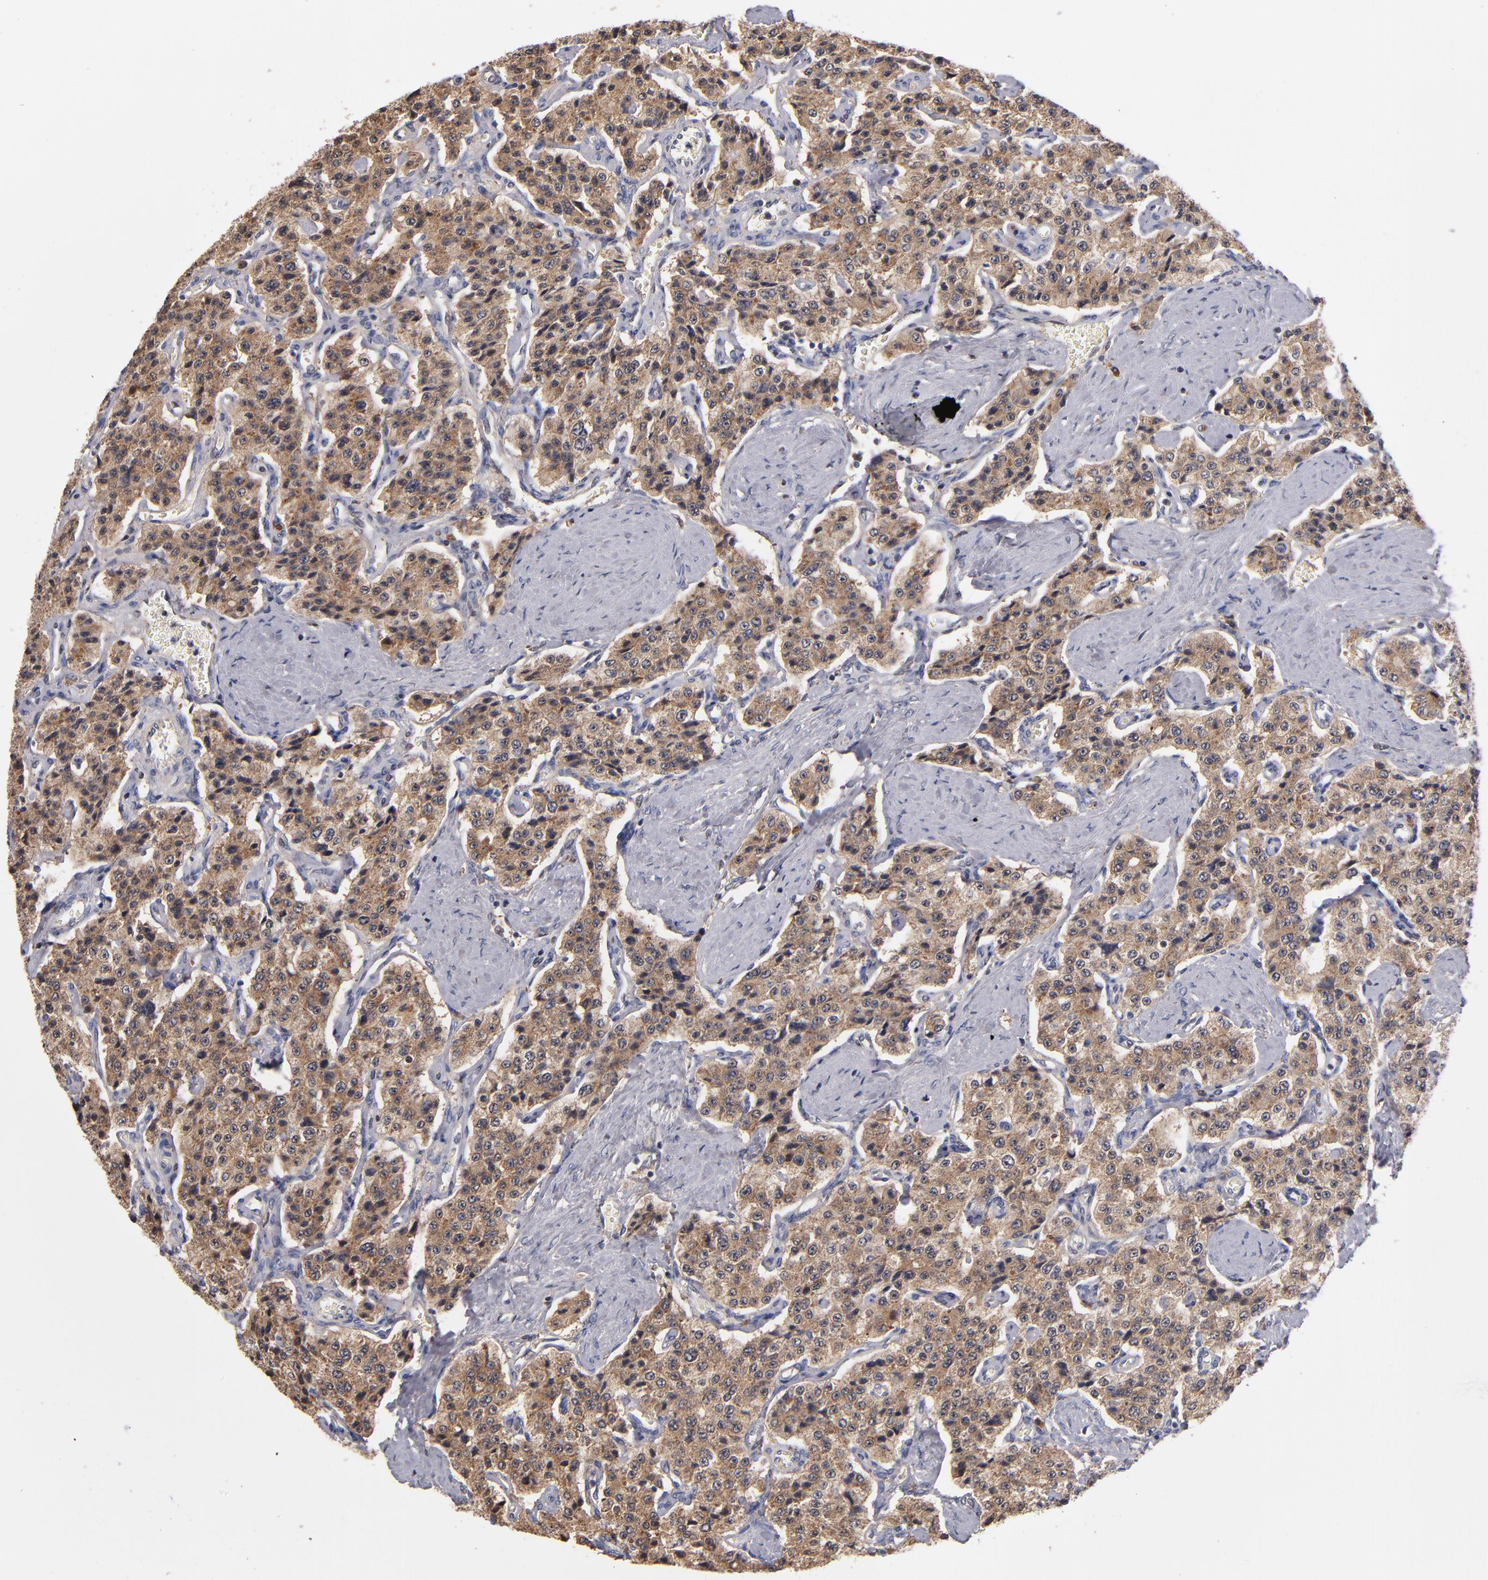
{"staining": {"intensity": "moderate", "quantity": ">75%", "location": "cytoplasmic/membranous"}, "tissue": "carcinoid", "cell_type": "Tumor cells", "image_type": "cancer", "snomed": [{"axis": "morphology", "description": "Carcinoid, malignant, NOS"}, {"axis": "topography", "description": "Small intestine"}], "caption": "IHC histopathology image of human carcinoid (malignant) stained for a protein (brown), which exhibits medium levels of moderate cytoplasmic/membranous positivity in about >75% of tumor cells.", "gene": "GMFG", "patient": {"sex": "male", "age": 52}}